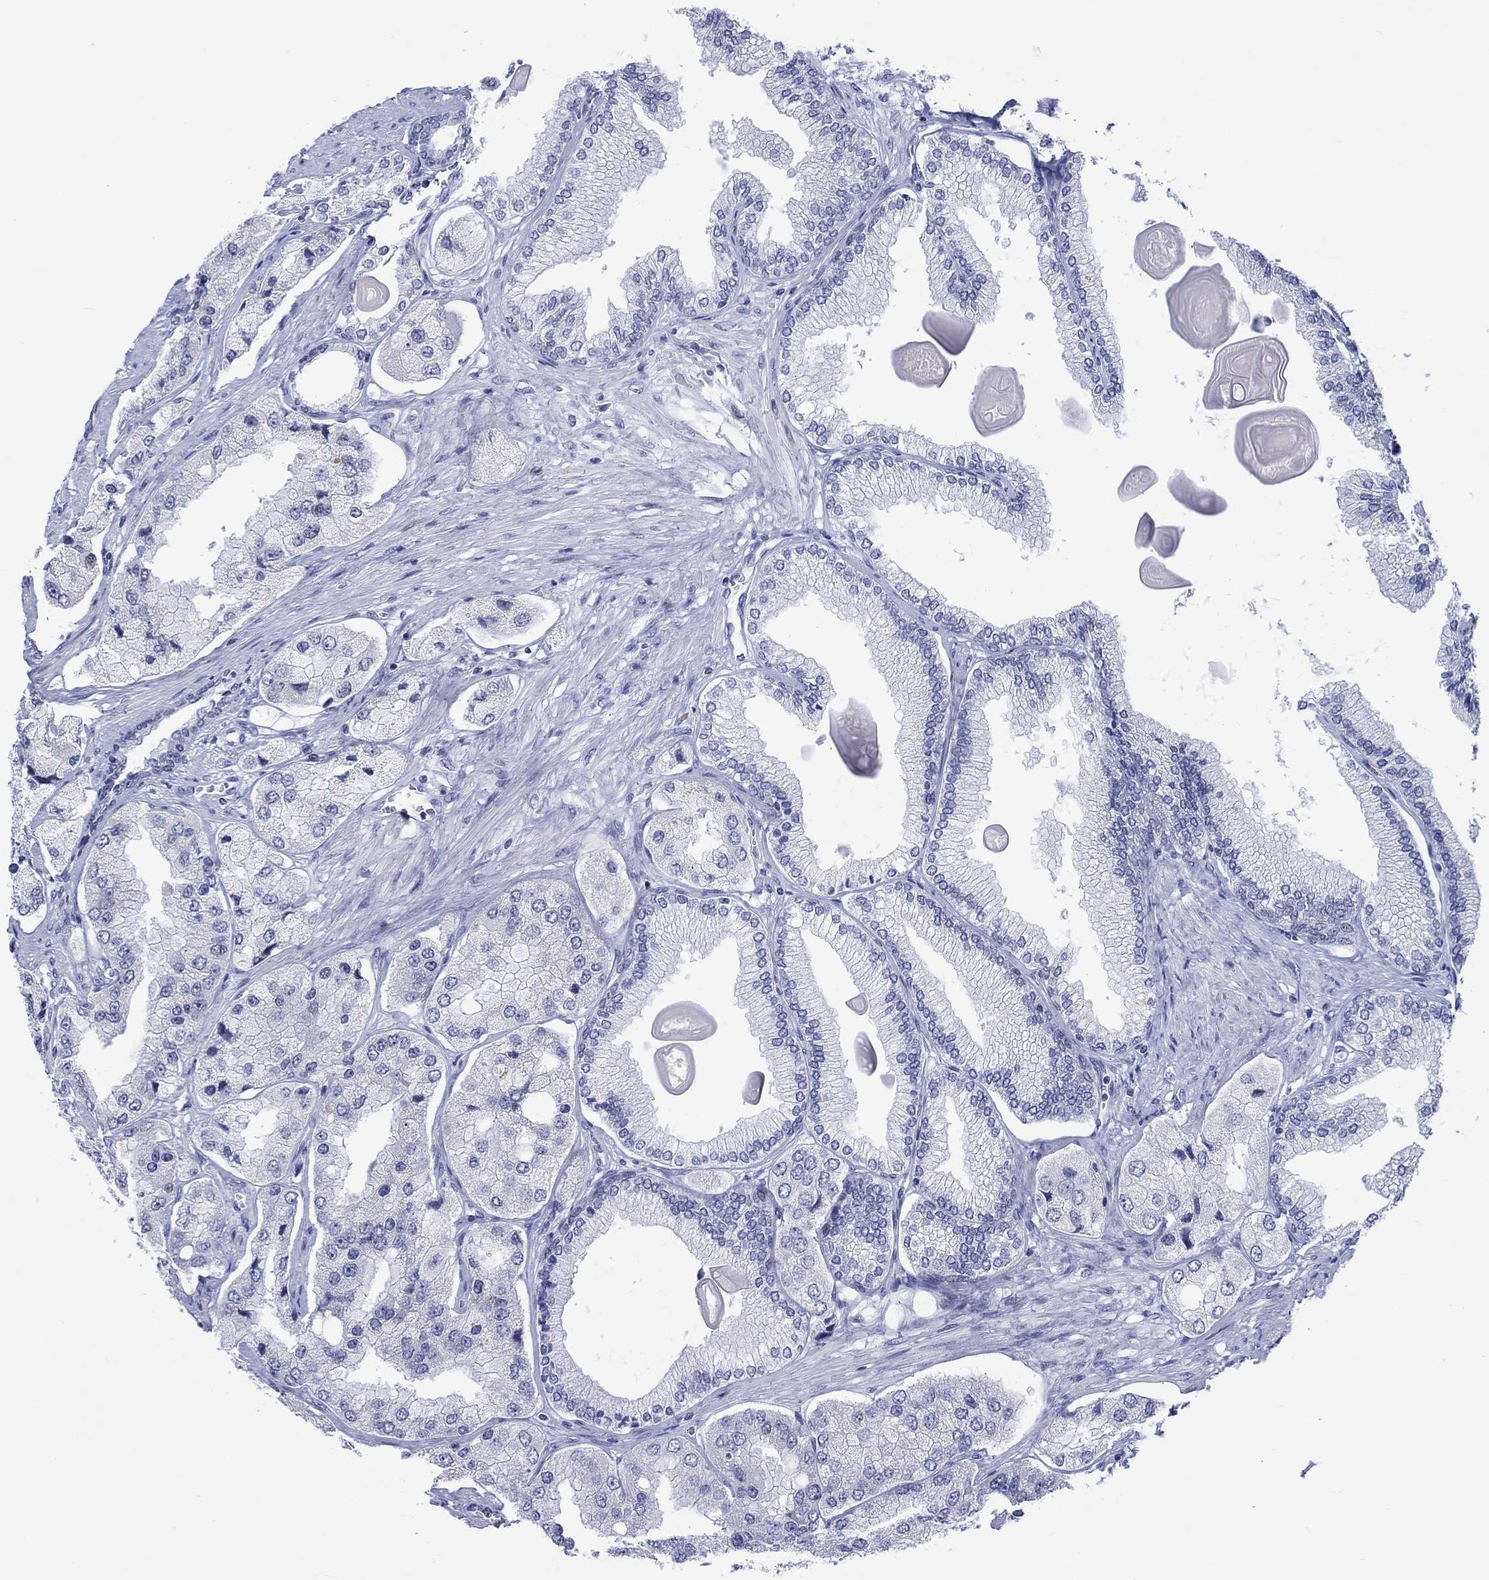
{"staining": {"intensity": "negative", "quantity": "none", "location": "none"}, "tissue": "prostate cancer", "cell_type": "Tumor cells", "image_type": "cancer", "snomed": [{"axis": "morphology", "description": "Adenocarcinoma, Low grade"}, {"axis": "topography", "description": "Prostate"}], "caption": "IHC photomicrograph of neoplastic tissue: low-grade adenocarcinoma (prostate) stained with DAB exhibits no significant protein staining in tumor cells. Brightfield microscopy of immunohistochemistry stained with DAB (3,3'-diaminobenzidine) (brown) and hematoxylin (blue), captured at high magnification.", "gene": "CDCA2", "patient": {"sex": "male", "age": 69}}